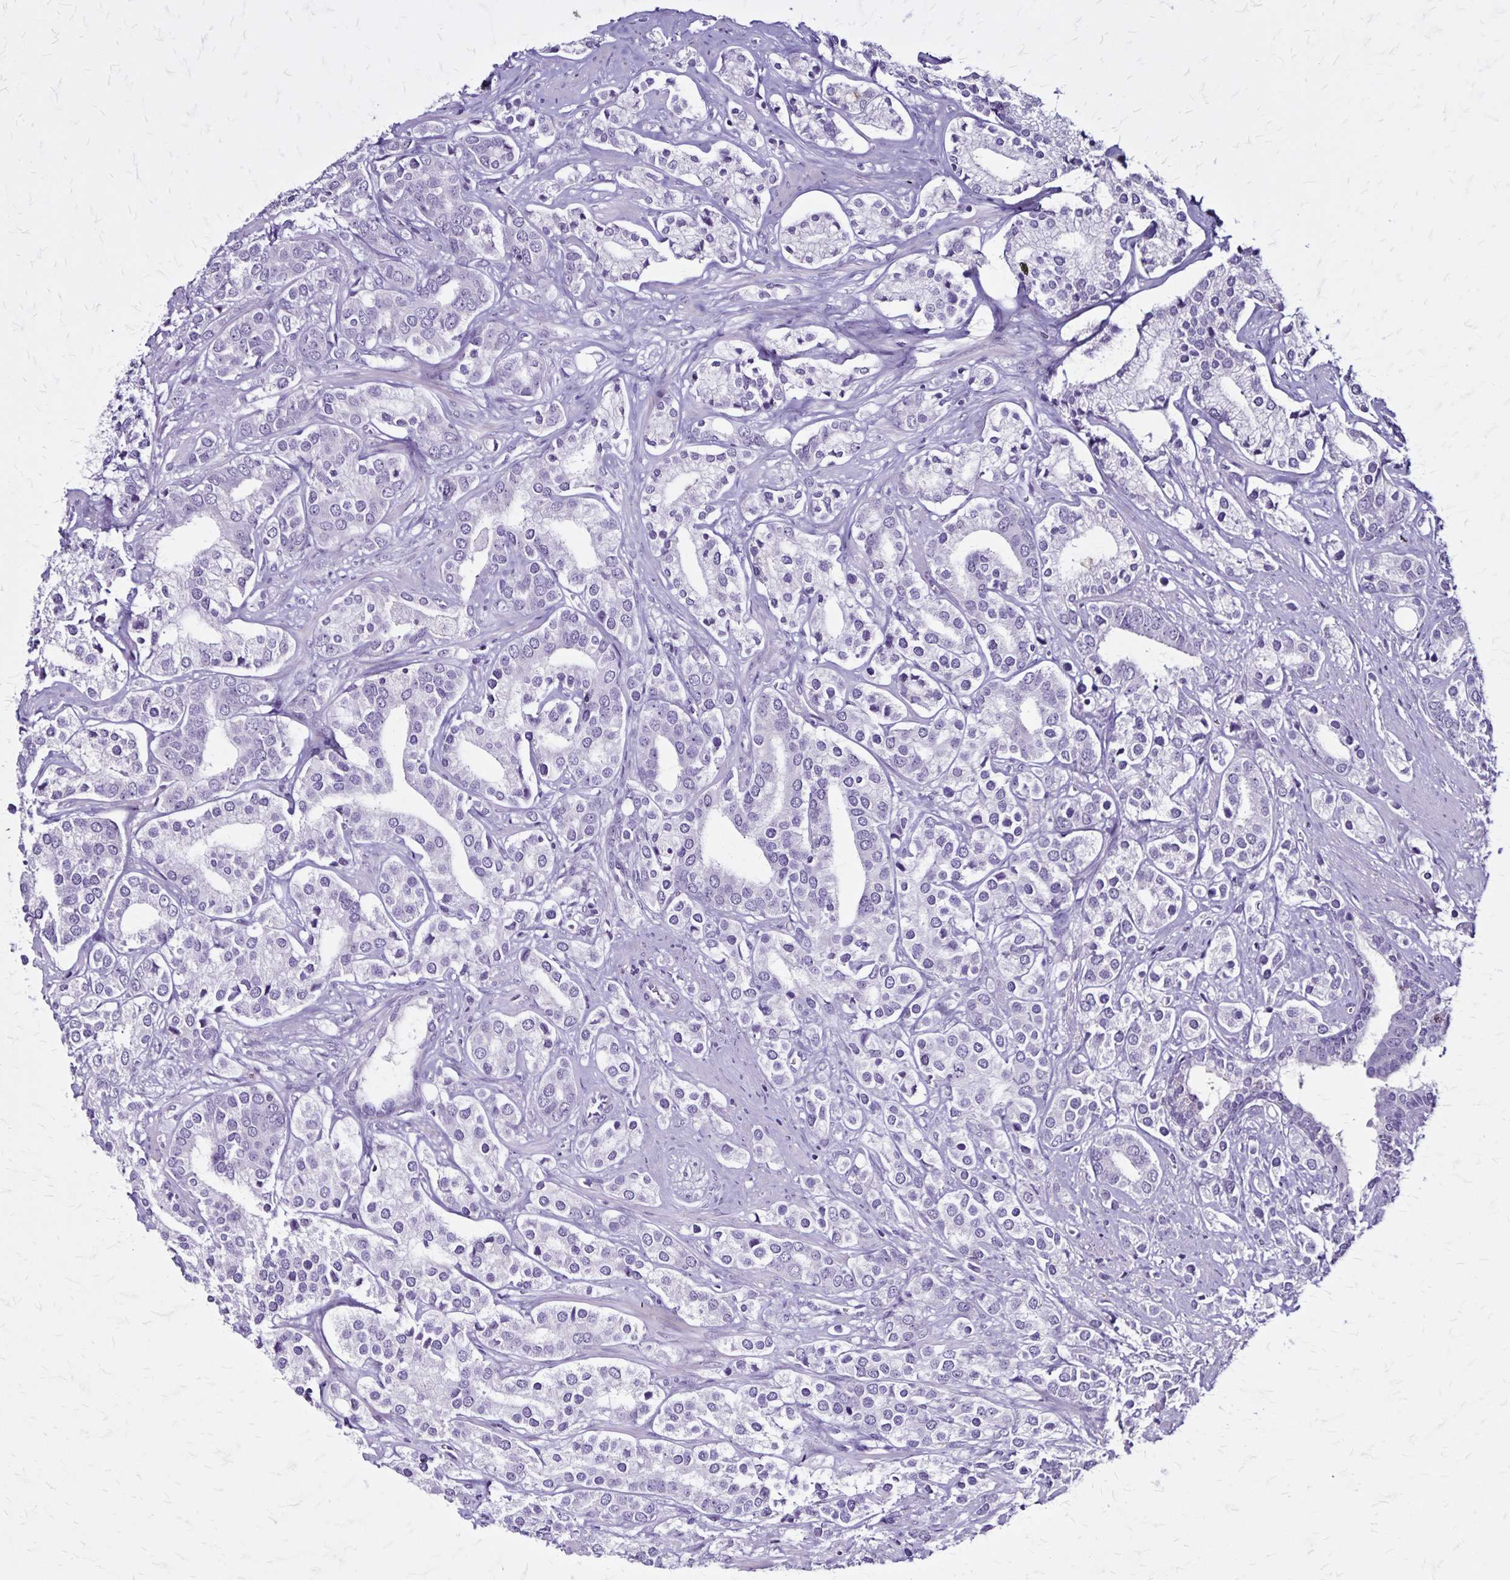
{"staining": {"intensity": "negative", "quantity": "none", "location": "none"}, "tissue": "prostate cancer", "cell_type": "Tumor cells", "image_type": "cancer", "snomed": [{"axis": "morphology", "description": "Adenocarcinoma, High grade"}, {"axis": "topography", "description": "Prostate"}], "caption": "Tumor cells show no significant protein positivity in prostate cancer (high-grade adenocarcinoma).", "gene": "PLXNA4", "patient": {"sex": "male", "age": 58}}